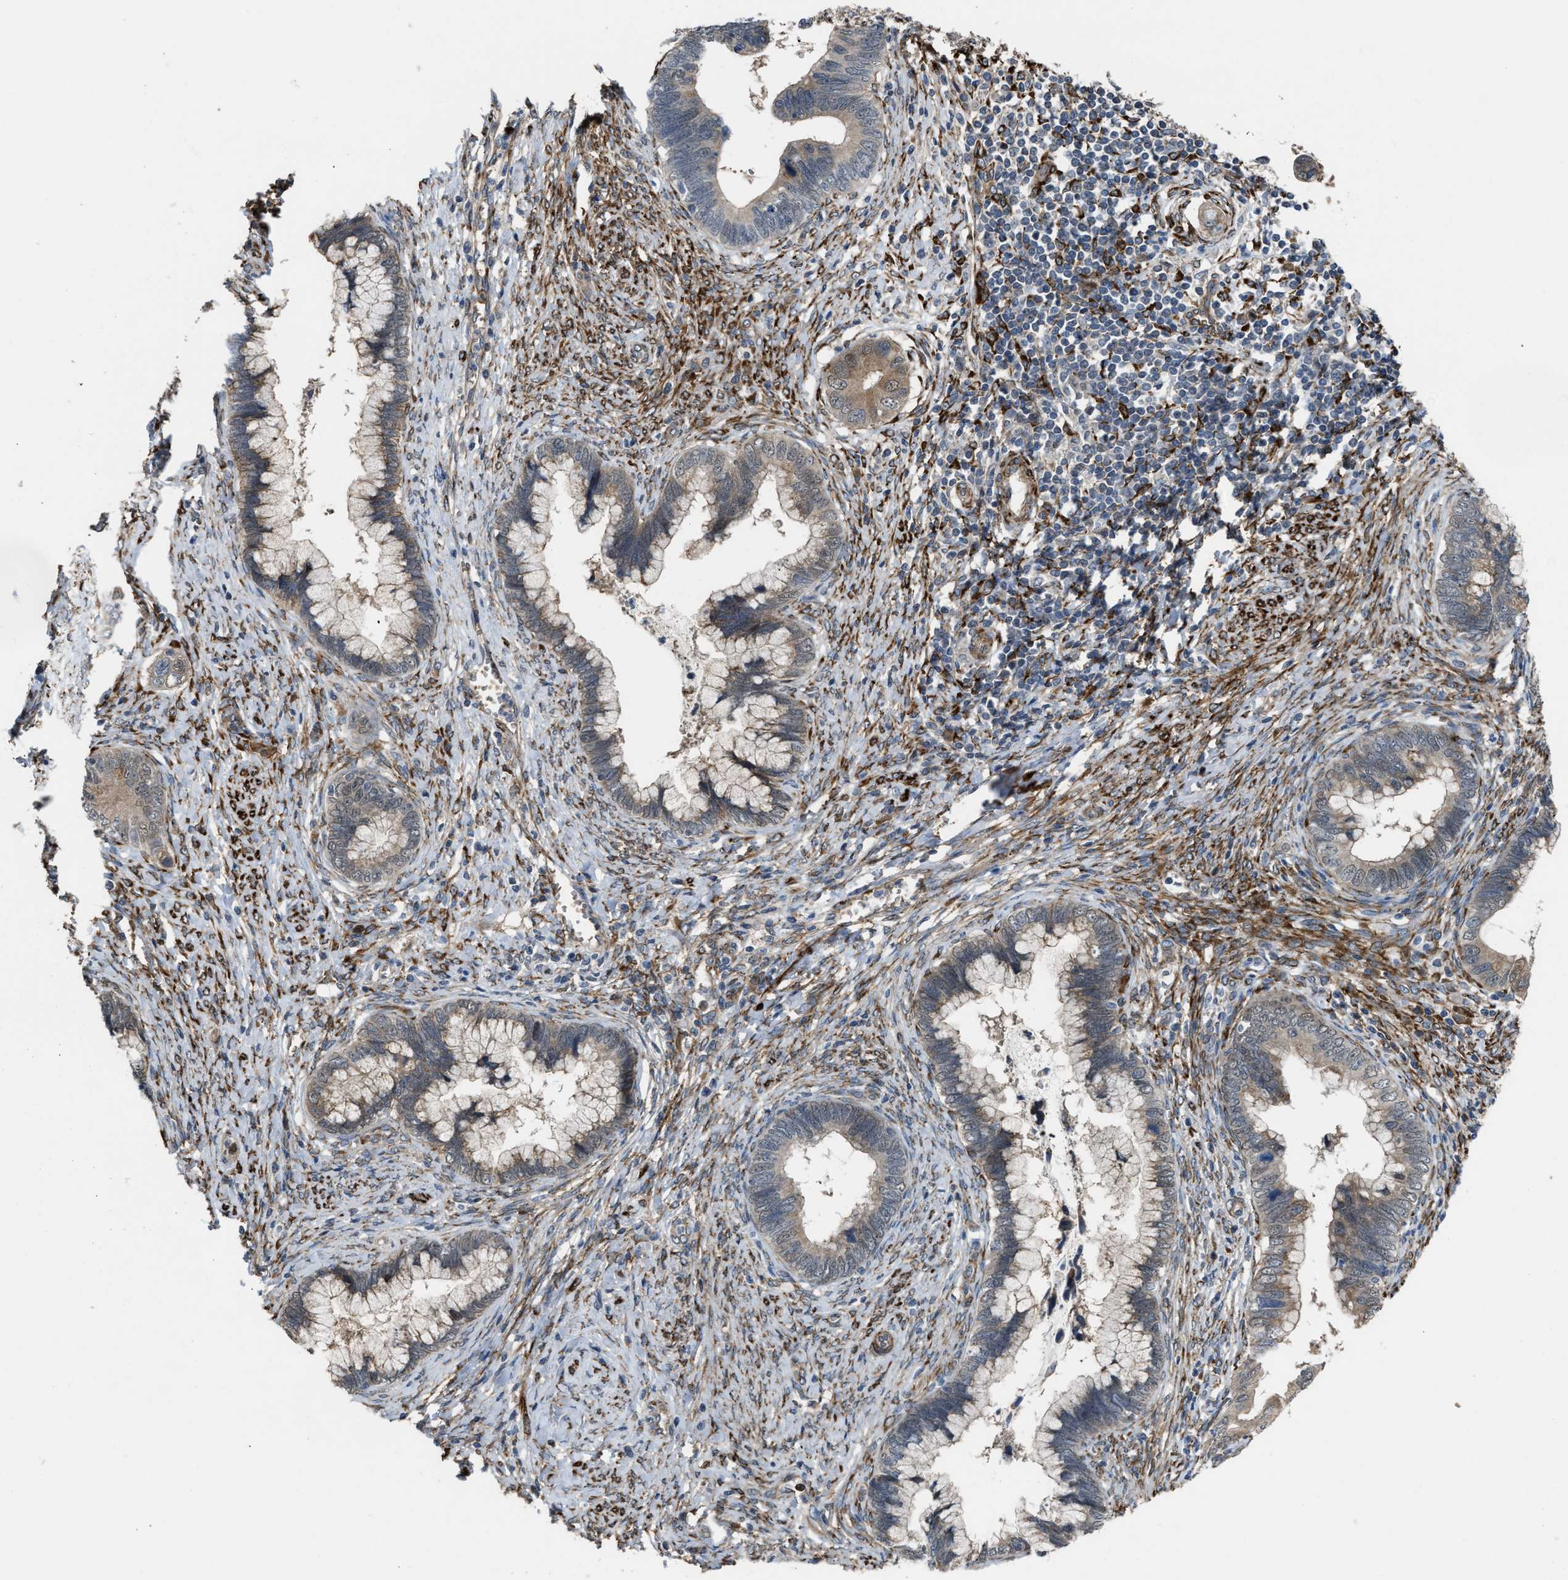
{"staining": {"intensity": "moderate", "quantity": "25%-75%", "location": "cytoplasmic/membranous"}, "tissue": "cervical cancer", "cell_type": "Tumor cells", "image_type": "cancer", "snomed": [{"axis": "morphology", "description": "Adenocarcinoma, NOS"}, {"axis": "topography", "description": "Cervix"}], "caption": "Human cervical cancer stained with a protein marker reveals moderate staining in tumor cells.", "gene": "SELENOM", "patient": {"sex": "female", "age": 44}}